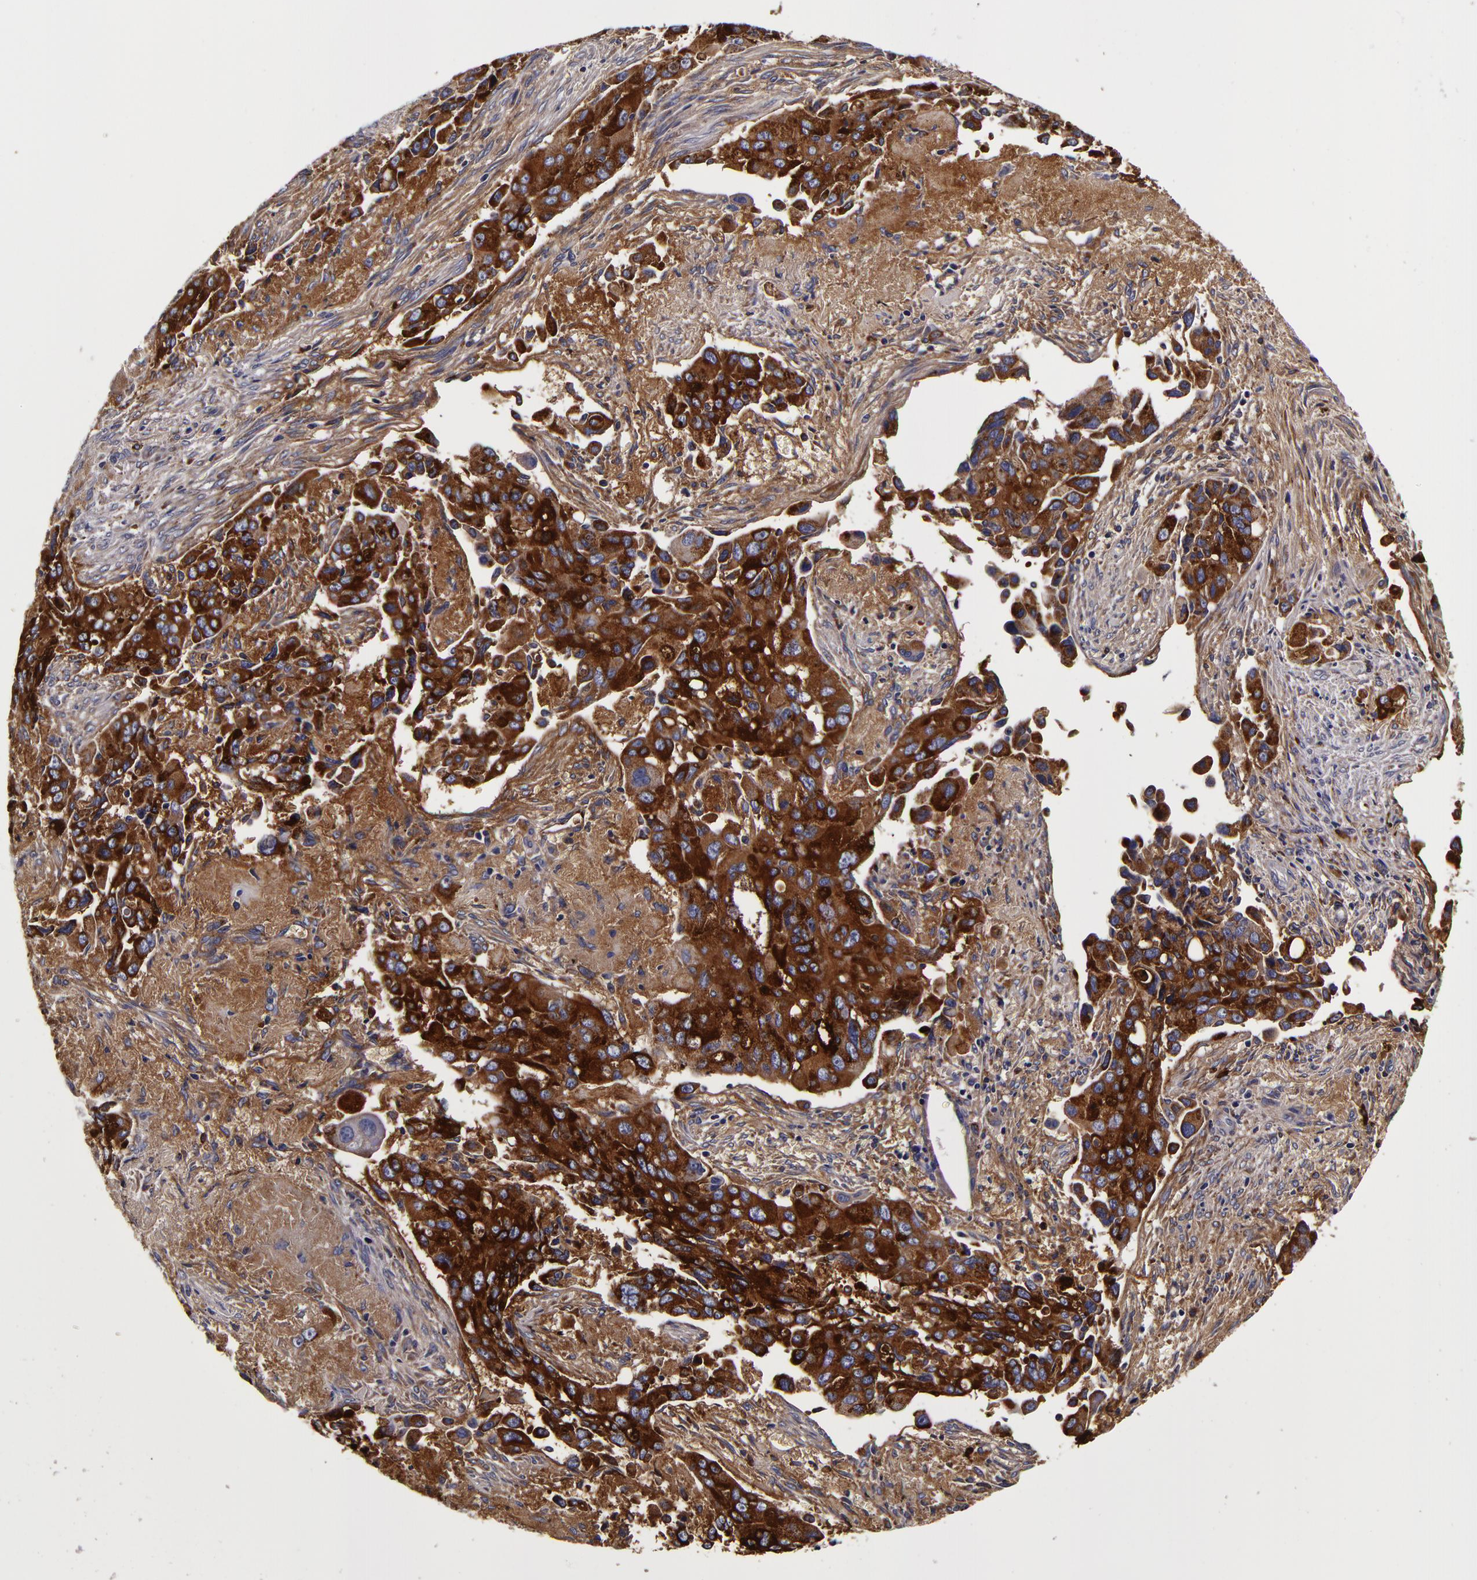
{"staining": {"intensity": "strong", "quantity": ">75%", "location": "cytoplasmic/membranous"}, "tissue": "lung cancer", "cell_type": "Tumor cells", "image_type": "cancer", "snomed": [{"axis": "morphology", "description": "Adenocarcinoma, NOS"}, {"axis": "topography", "description": "Lung"}], "caption": "Immunohistochemistry (DAB (3,3'-diaminobenzidine)) staining of lung adenocarcinoma shows strong cytoplasmic/membranous protein expression in approximately >75% of tumor cells.", "gene": "LGALS3BP", "patient": {"sex": "male", "age": 68}}